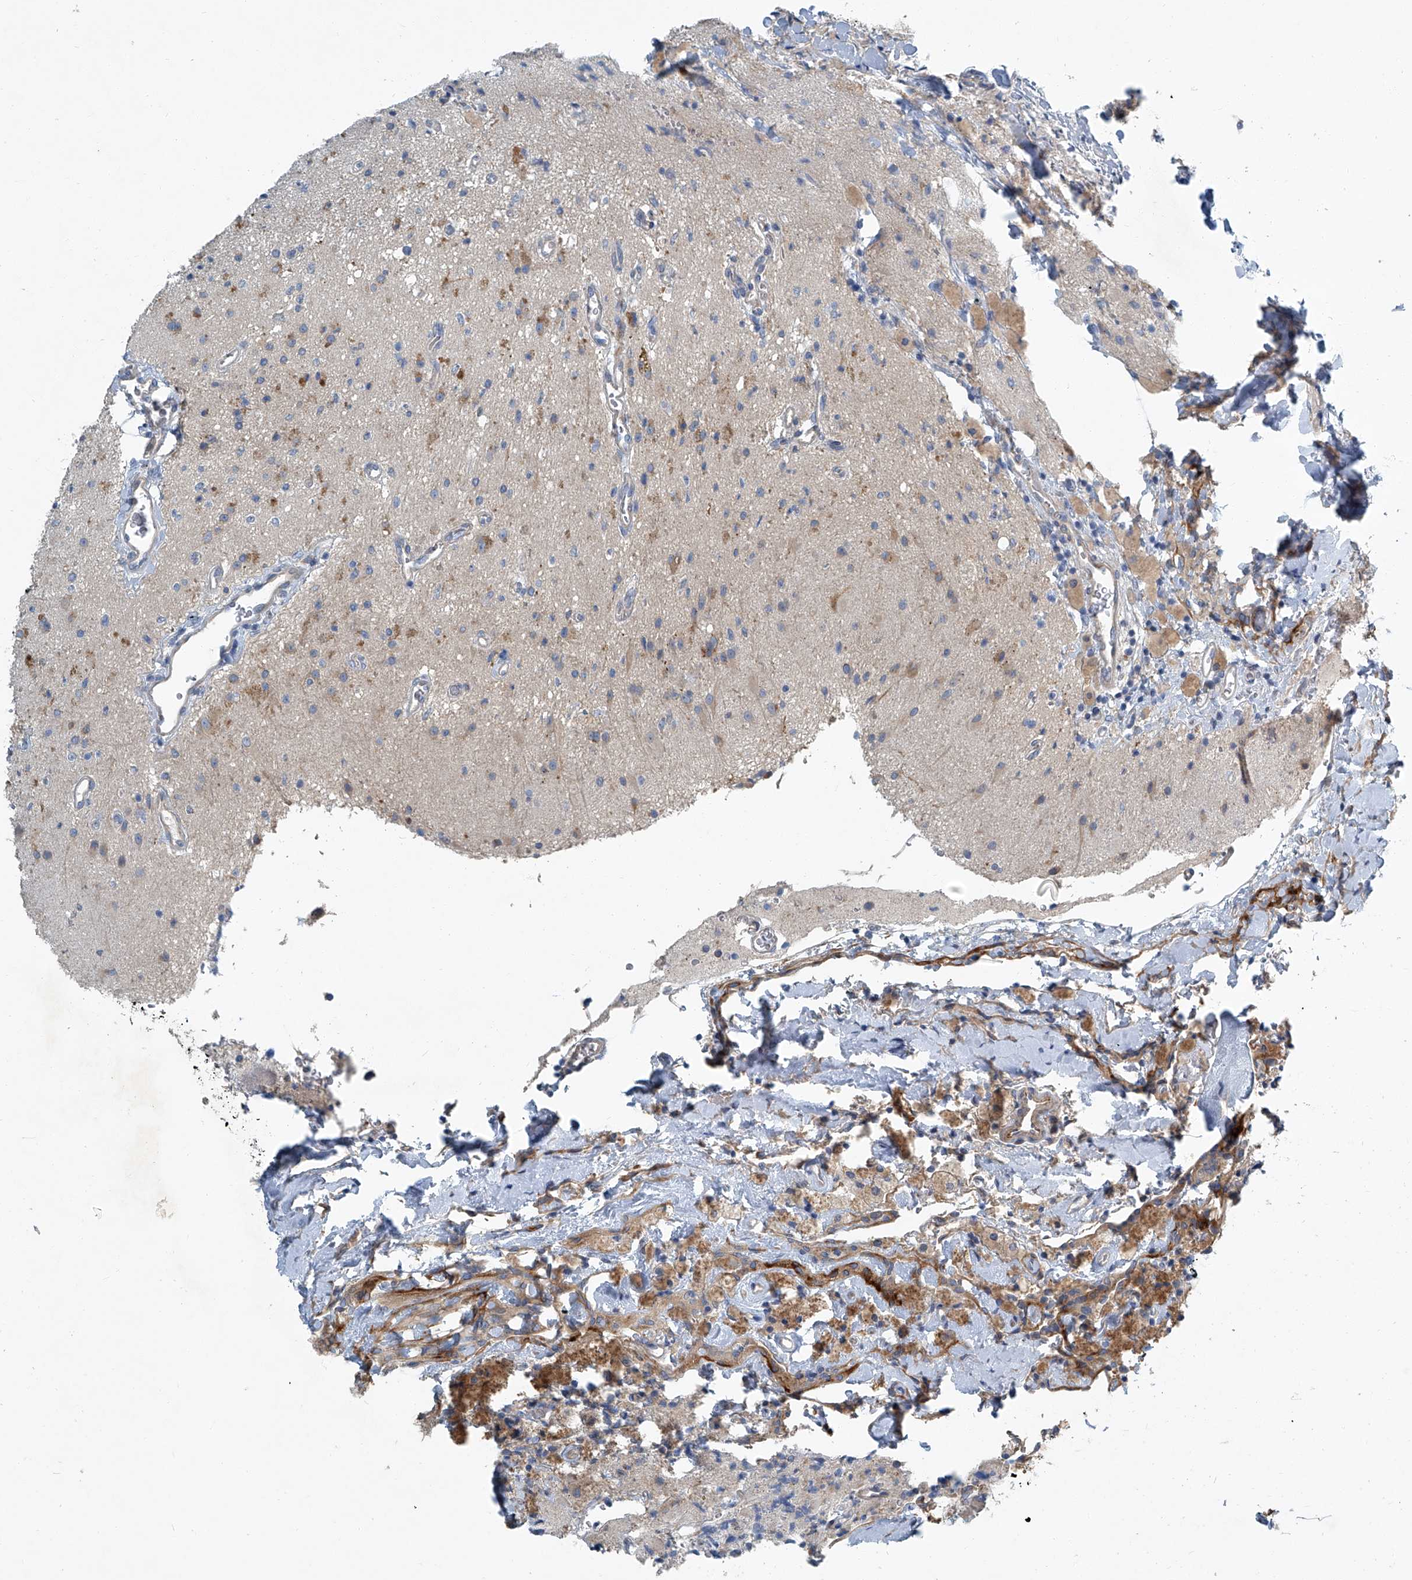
{"staining": {"intensity": "weak", "quantity": "25%-75%", "location": "cytoplasmic/membranous"}, "tissue": "glioma", "cell_type": "Tumor cells", "image_type": "cancer", "snomed": [{"axis": "morphology", "description": "Glioma, malignant, High grade"}, {"axis": "topography", "description": "Brain"}], "caption": "A high-resolution micrograph shows IHC staining of glioma, which demonstrates weak cytoplasmic/membranous staining in about 25%-75% of tumor cells.", "gene": "SLC26A11", "patient": {"sex": "male", "age": 34}}